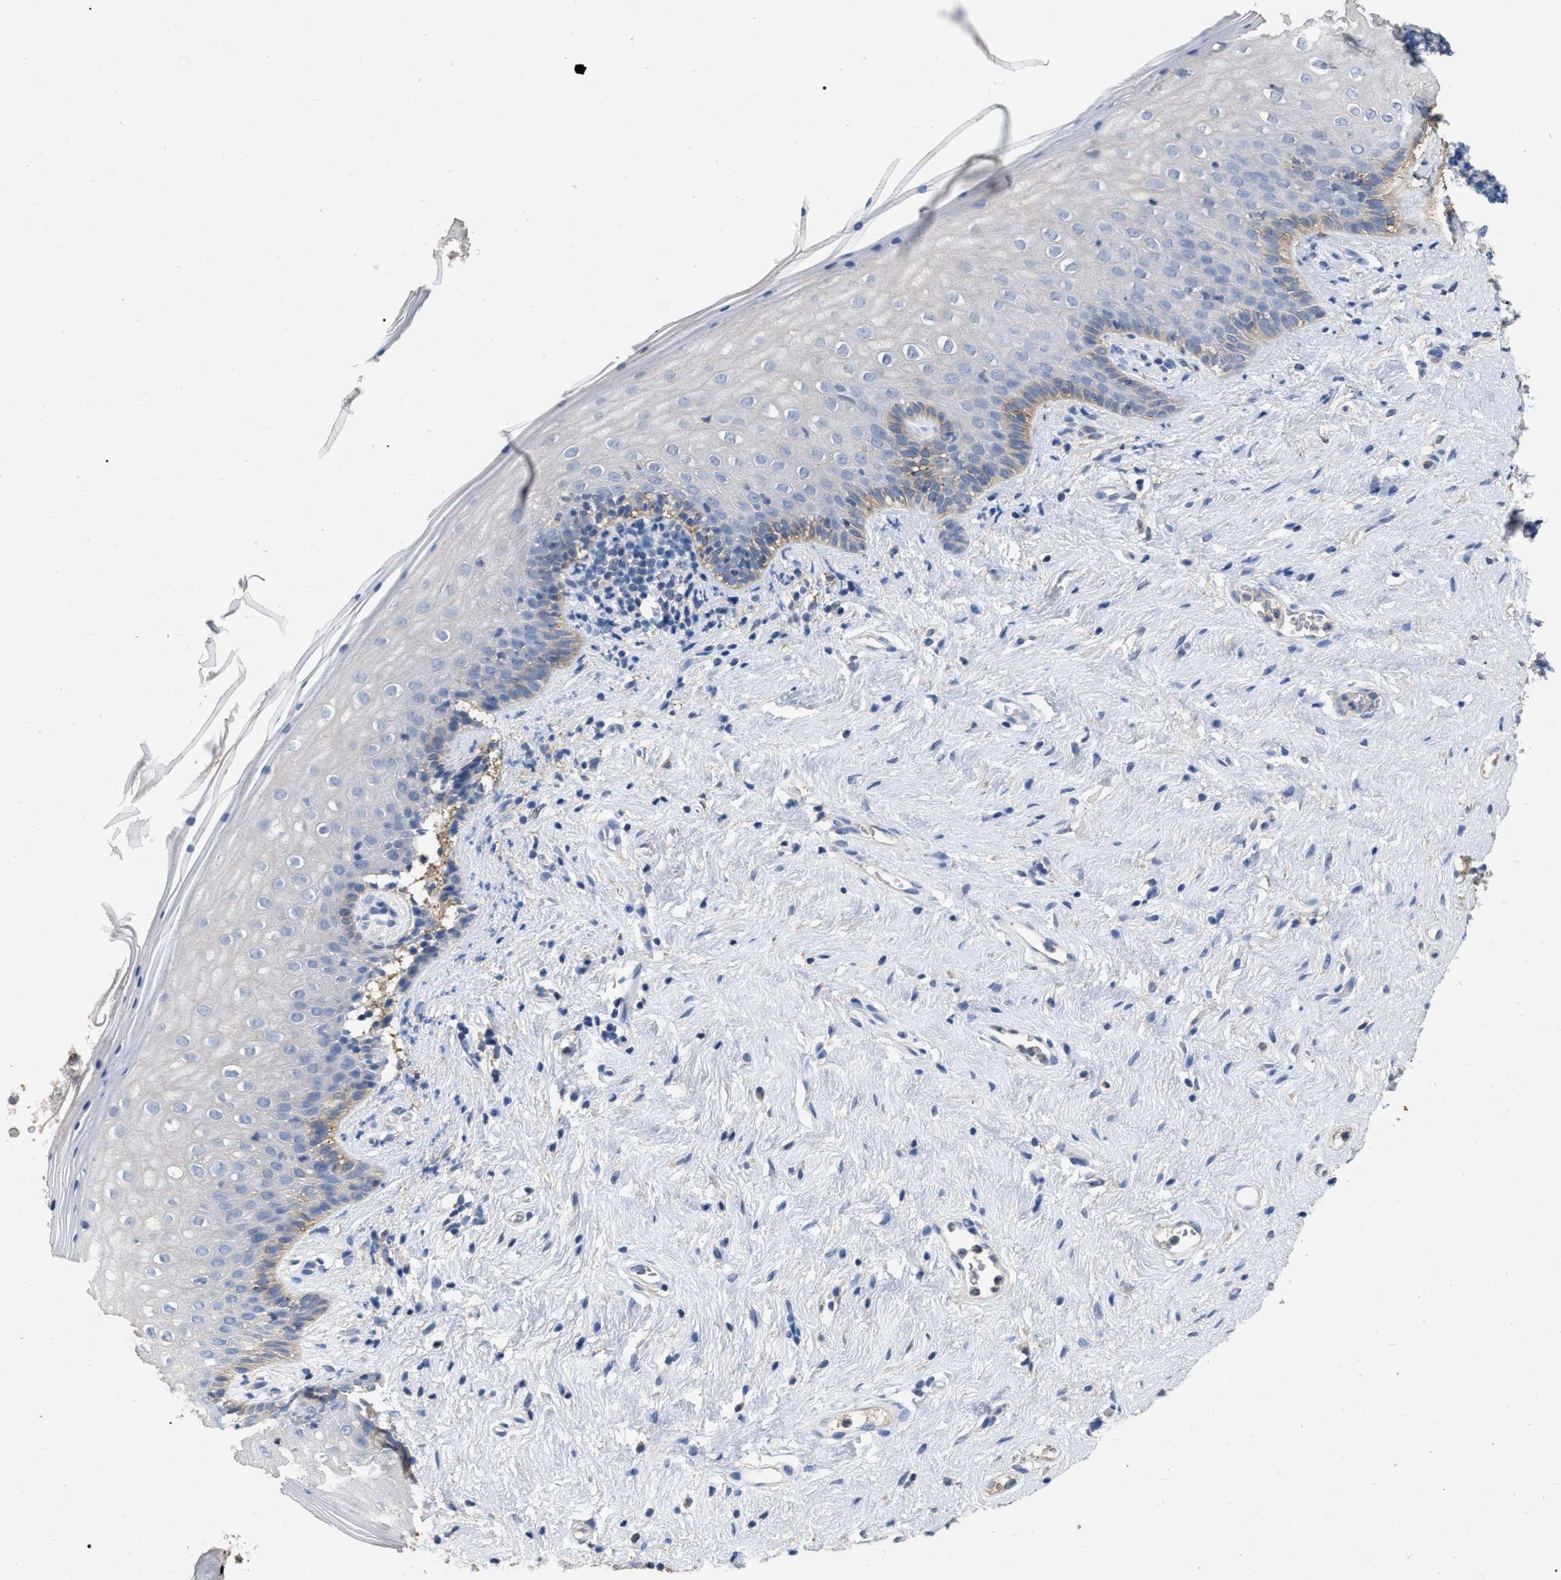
{"staining": {"intensity": "moderate", "quantity": "<25%", "location": "cytoplasmic/membranous"}, "tissue": "vagina", "cell_type": "Squamous epithelial cells", "image_type": "normal", "snomed": [{"axis": "morphology", "description": "Normal tissue, NOS"}, {"axis": "topography", "description": "Vagina"}], "caption": "Immunohistochemistry (IHC) staining of benign vagina, which shows low levels of moderate cytoplasmic/membranous staining in approximately <25% of squamous epithelial cells indicating moderate cytoplasmic/membranous protein staining. The staining was performed using DAB (3,3'-diaminobenzidine) (brown) for protein detection and nuclei were counterstained in hematoxylin (blue).", "gene": "GPR179", "patient": {"sex": "female", "age": 44}}